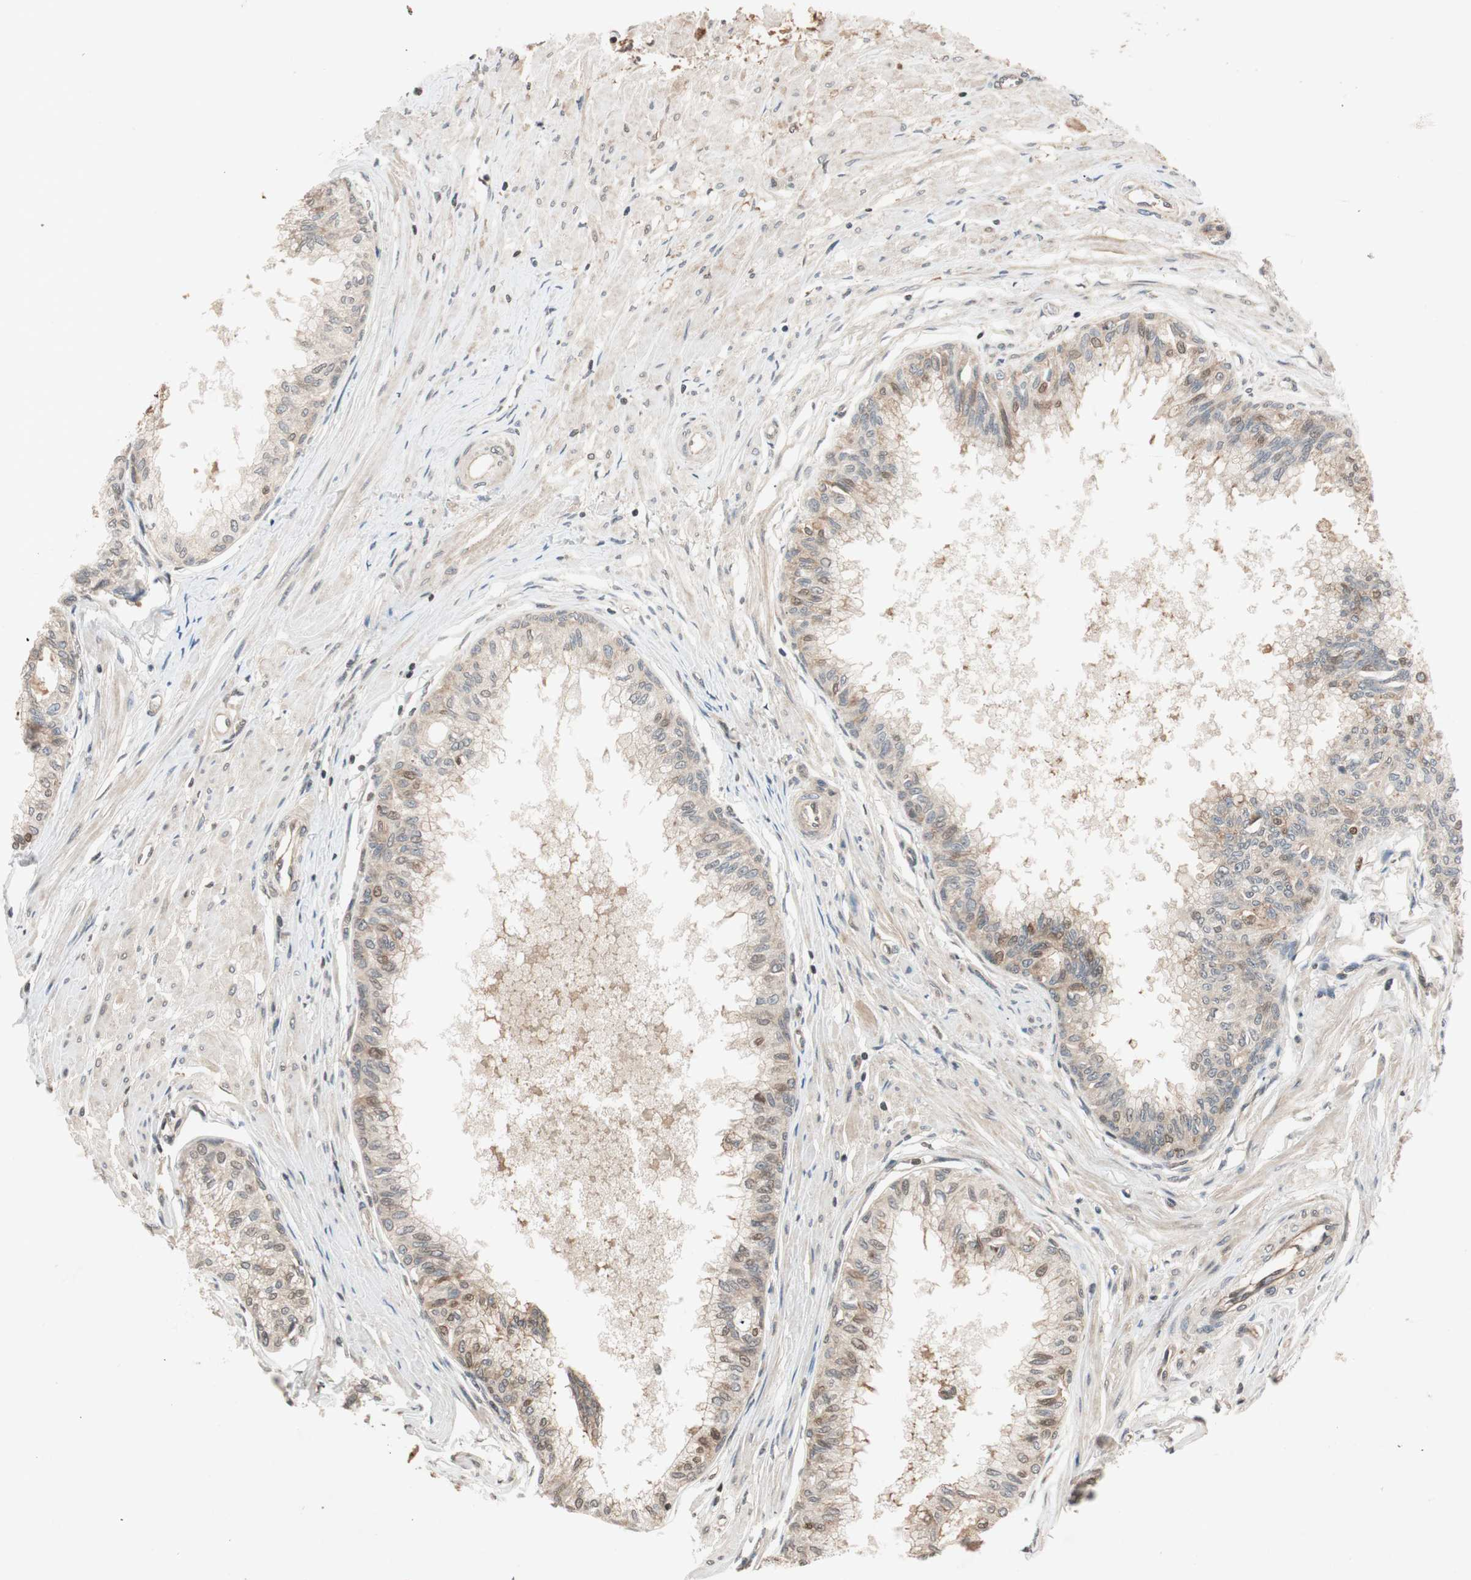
{"staining": {"intensity": "moderate", "quantity": "25%-75%", "location": "cytoplasmic/membranous,nuclear"}, "tissue": "prostate", "cell_type": "Glandular cells", "image_type": "normal", "snomed": [{"axis": "morphology", "description": "Normal tissue, NOS"}, {"axis": "topography", "description": "Prostate"}, {"axis": "topography", "description": "Seminal veicle"}], "caption": "Moderate cytoplasmic/membranous,nuclear protein positivity is present in approximately 25%-75% of glandular cells in prostate.", "gene": "GCLM", "patient": {"sex": "male", "age": 60}}